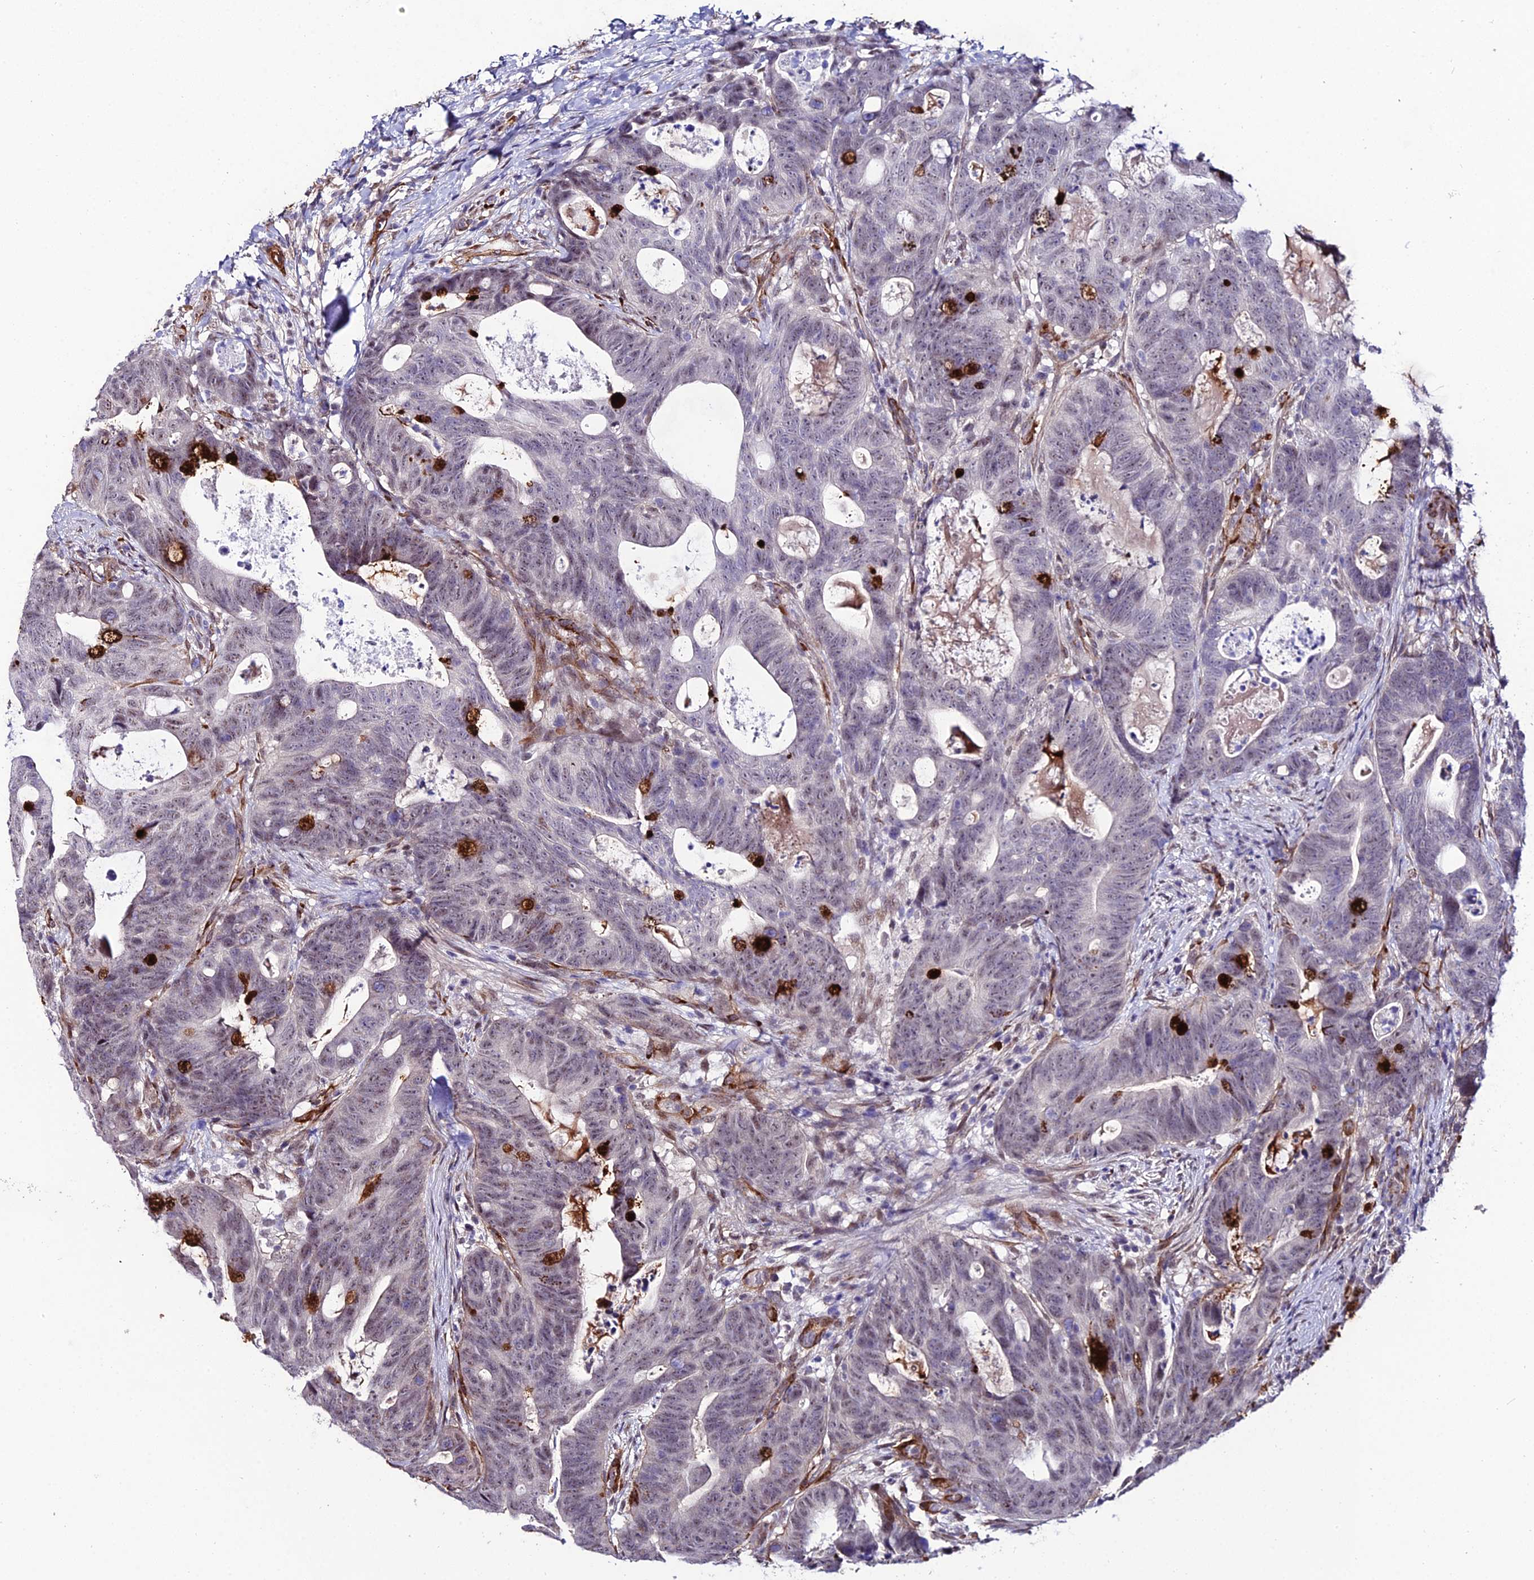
{"staining": {"intensity": "strong", "quantity": "<25%", "location": "cytoplasmic/membranous"}, "tissue": "colorectal cancer", "cell_type": "Tumor cells", "image_type": "cancer", "snomed": [{"axis": "morphology", "description": "Adenocarcinoma, NOS"}, {"axis": "topography", "description": "Colon"}], "caption": "Protein staining of colorectal cancer tissue displays strong cytoplasmic/membranous expression in about <25% of tumor cells.", "gene": "SYT15", "patient": {"sex": "female", "age": 82}}